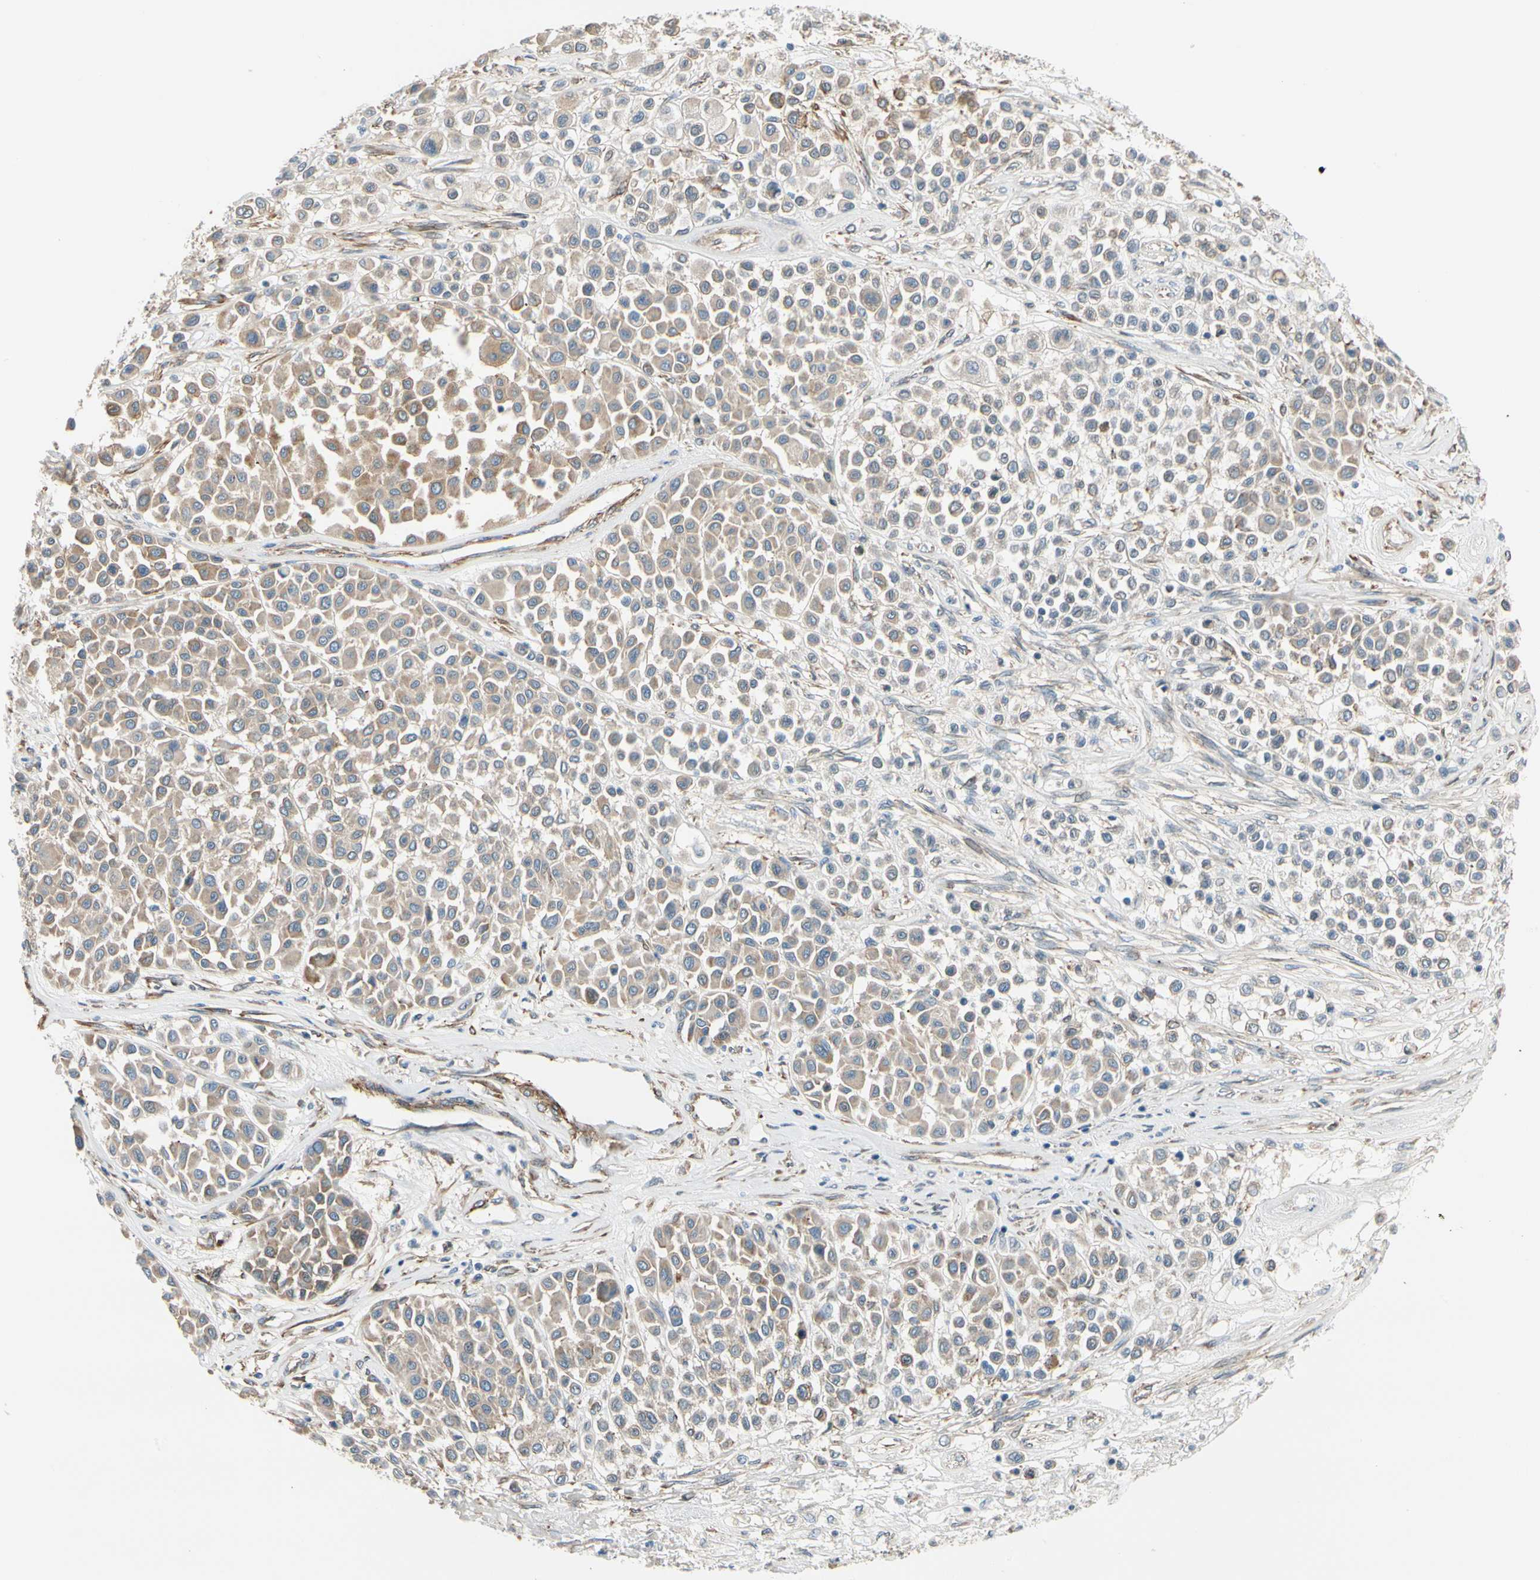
{"staining": {"intensity": "weak", "quantity": ">75%", "location": "cytoplasmic/membranous"}, "tissue": "melanoma", "cell_type": "Tumor cells", "image_type": "cancer", "snomed": [{"axis": "morphology", "description": "Malignant melanoma, Metastatic site"}, {"axis": "topography", "description": "Soft tissue"}], "caption": "Protein staining of malignant melanoma (metastatic site) tissue exhibits weak cytoplasmic/membranous expression in approximately >75% of tumor cells.", "gene": "LIMK2", "patient": {"sex": "male", "age": 41}}